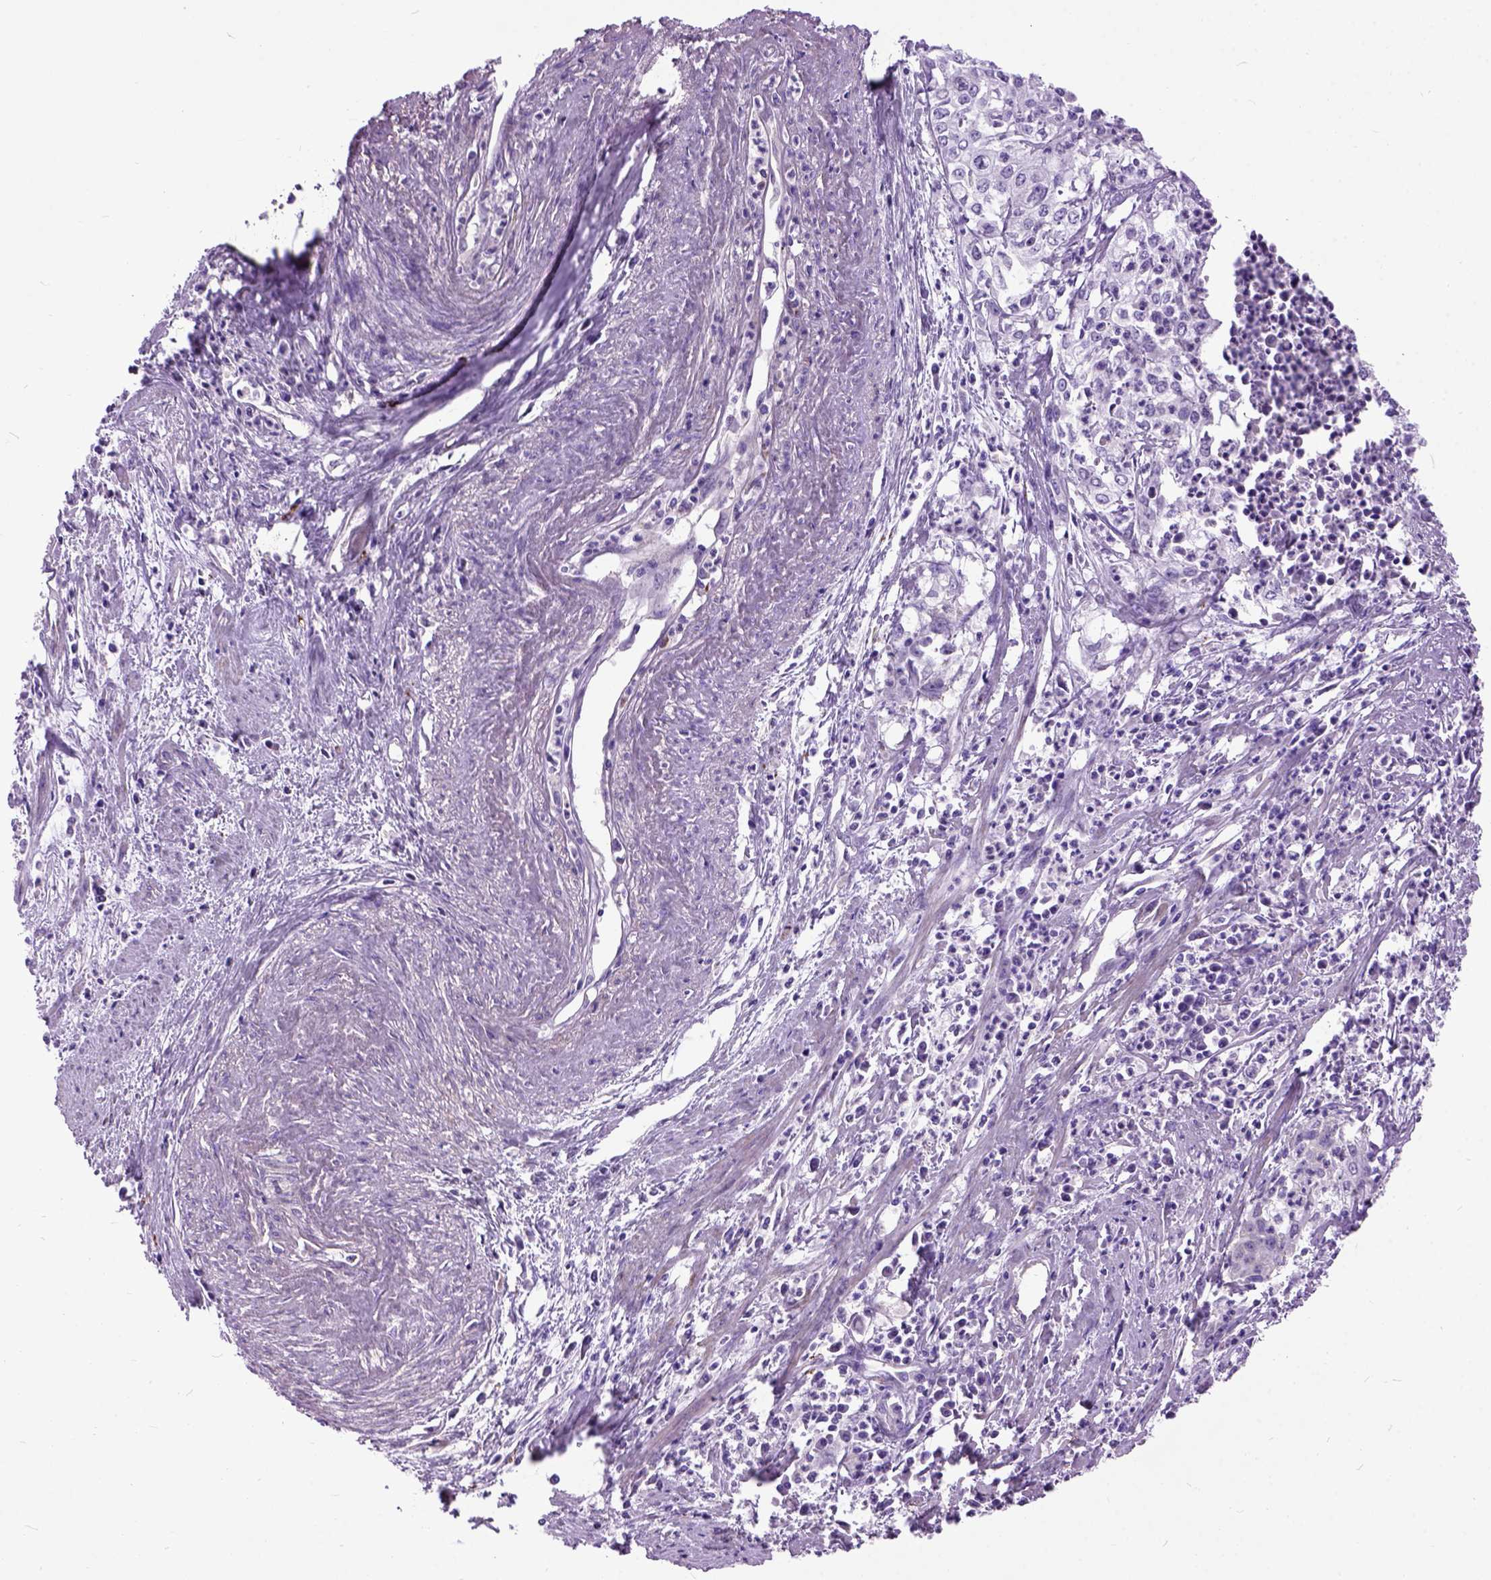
{"staining": {"intensity": "negative", "quantity": "none", "location": "none"}, "tissue": "cervical cancer", "cell_type": "Tumor cells", "image_type": "cancer", "snomed": [{"axis": "morphology", "description": "Squamous cell carcinoma, NOS"}, {"axis": "topography", "description": "Cervix"}], "caption": "A high-resolution histopathology image shows IHC staining of cervical cancer, which shows no significant expression in tumor cells. (Brightfield microscopy of DAB (3,3'-diaminobenzidine) immunohistochemistry (IHC) at high magnification).", "gene": "MAPT", "patient": {"sex": "female", "age": 39}}